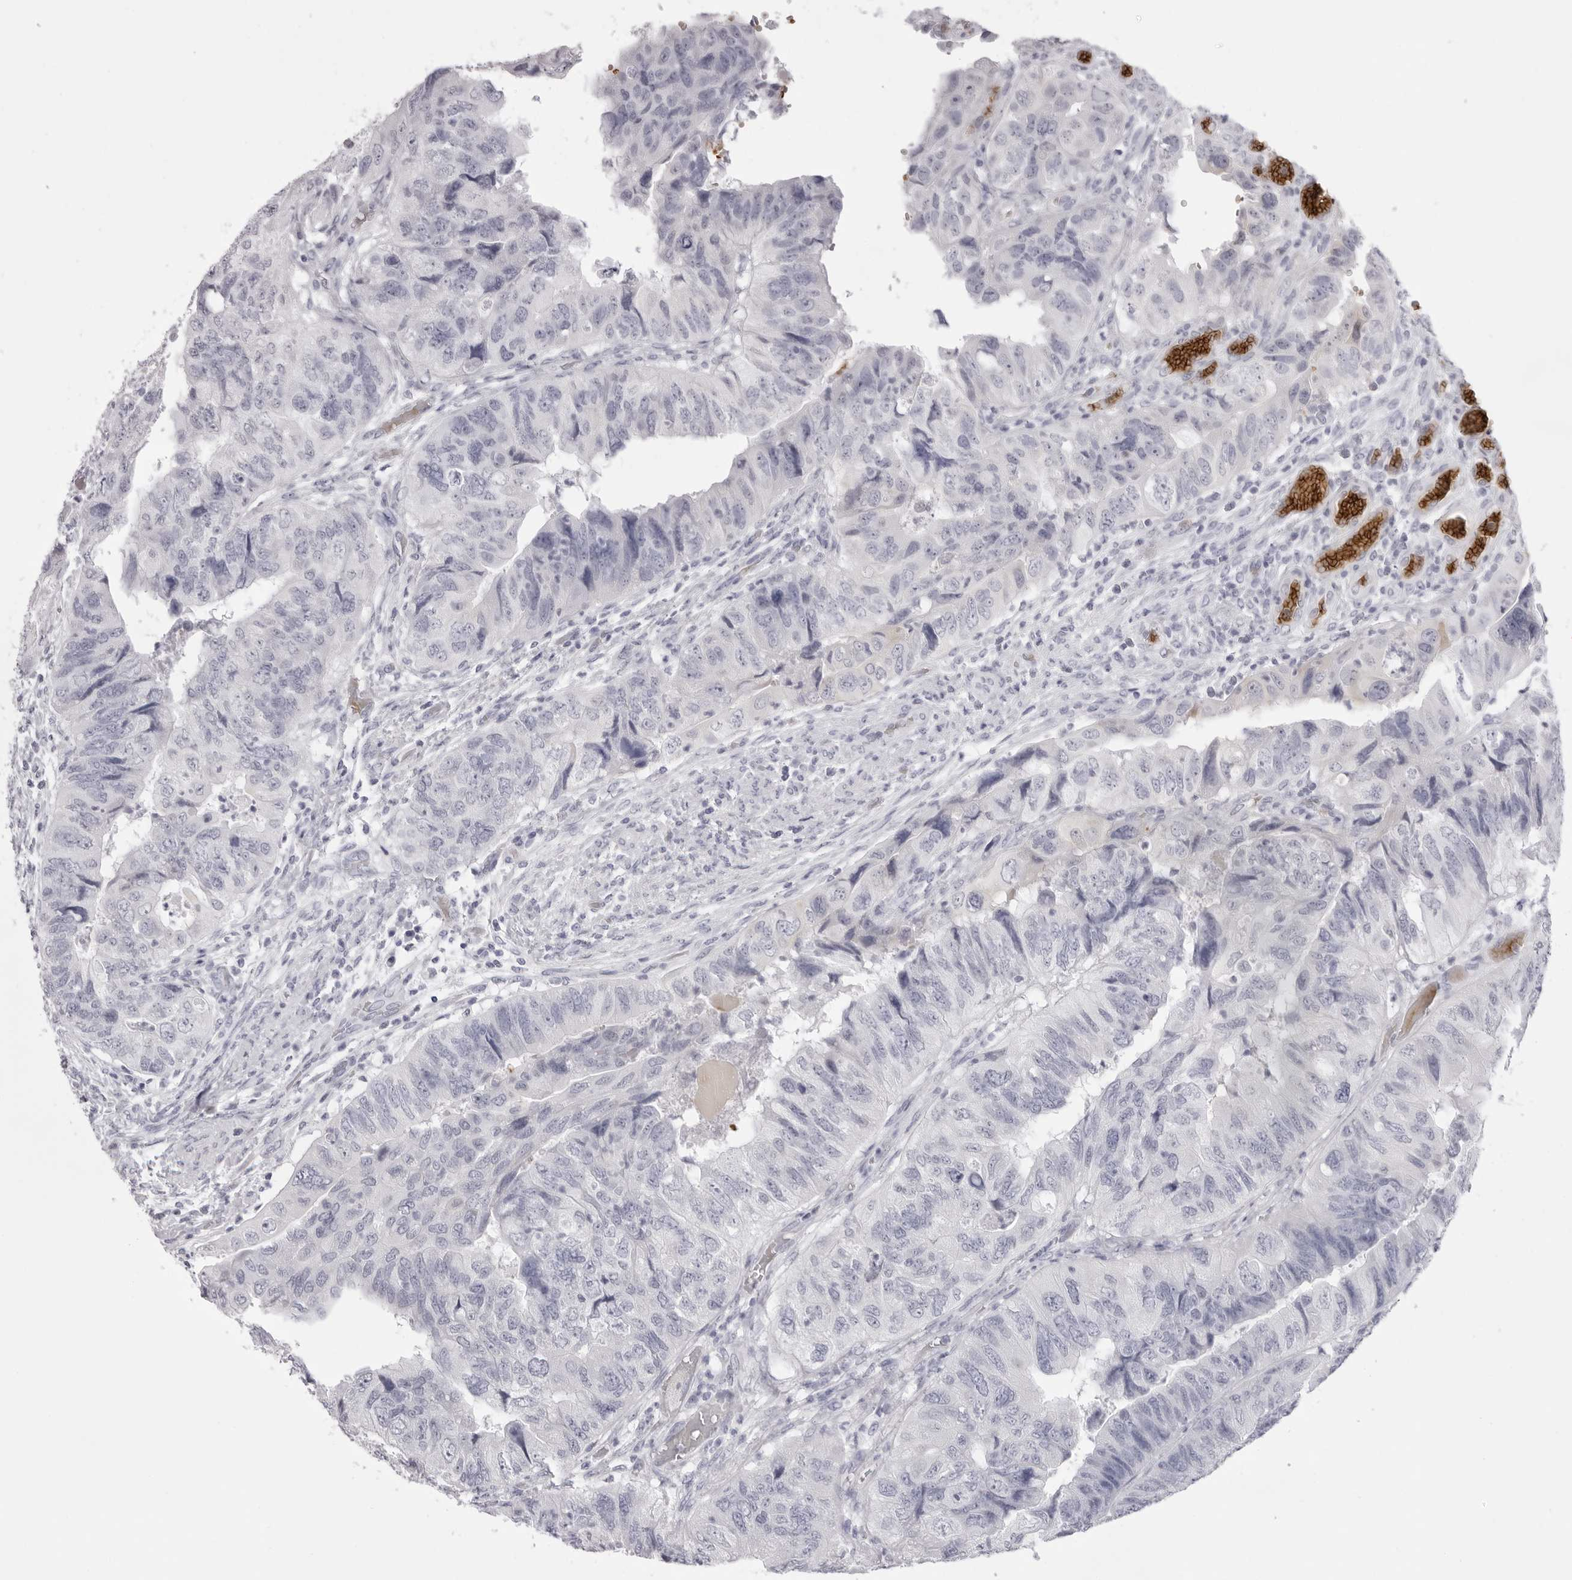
{"staining": {"intensity": "negative", "quantity": "none", "location": "none"}, "tissue": "colorectal cancer", "cell_type": "Tumor cells", "image_type": "cancer", "snomed": [{"axis": "morphology", "description": "Adenocarcinoma, NOS"}, {"axis": "topography", "description": "Rectum"}], "caption": "This is a photomicrograph of IHC staining of colorectal adenocarcinoma, which shows no positivity in tumor cells. (Brightfield microscopy of DAB IHC at high magnification).", "gene": "SPTA1", "patient": {"sex": "male", "age": 63}}